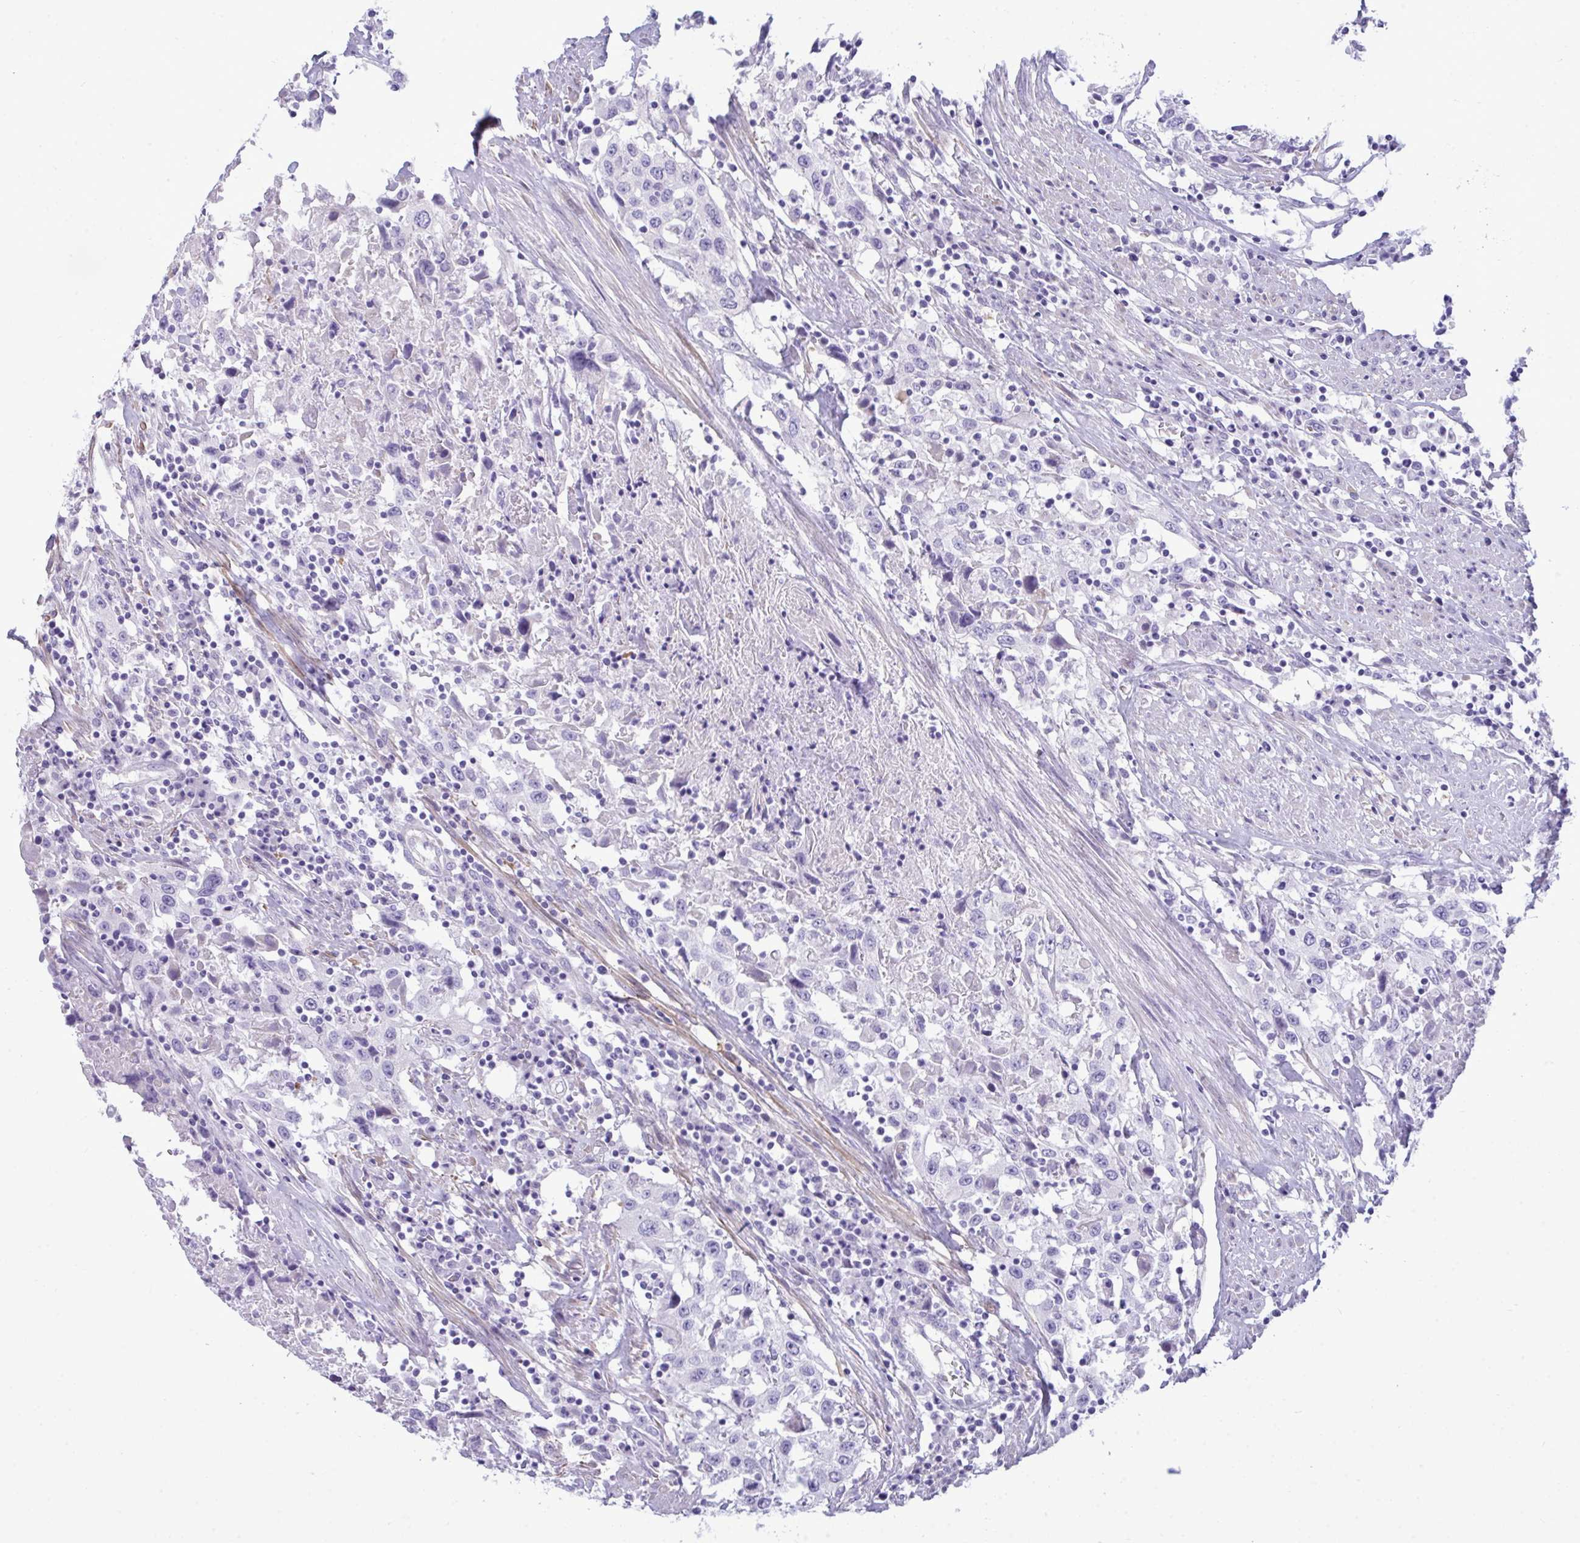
{"staining": {"intensity": "negative", "quantity": "none", "location": "none"}, "tissue": "urothelial cancer", "cell_type": "Tumor cells", "image_type": "cancer", "snomed": [{"axis": "morphology", "description": "Urothelial carcinoma, High grade"}, {"axis": "topography", "description": "Urinary bladder"}], "caption": "Immunohistochemical staining of high-grade urothelial carcinoma displays no significant expression in tumor cells.", "gene": "MYH10", "patient": {"sex": "male", "age": 61}}